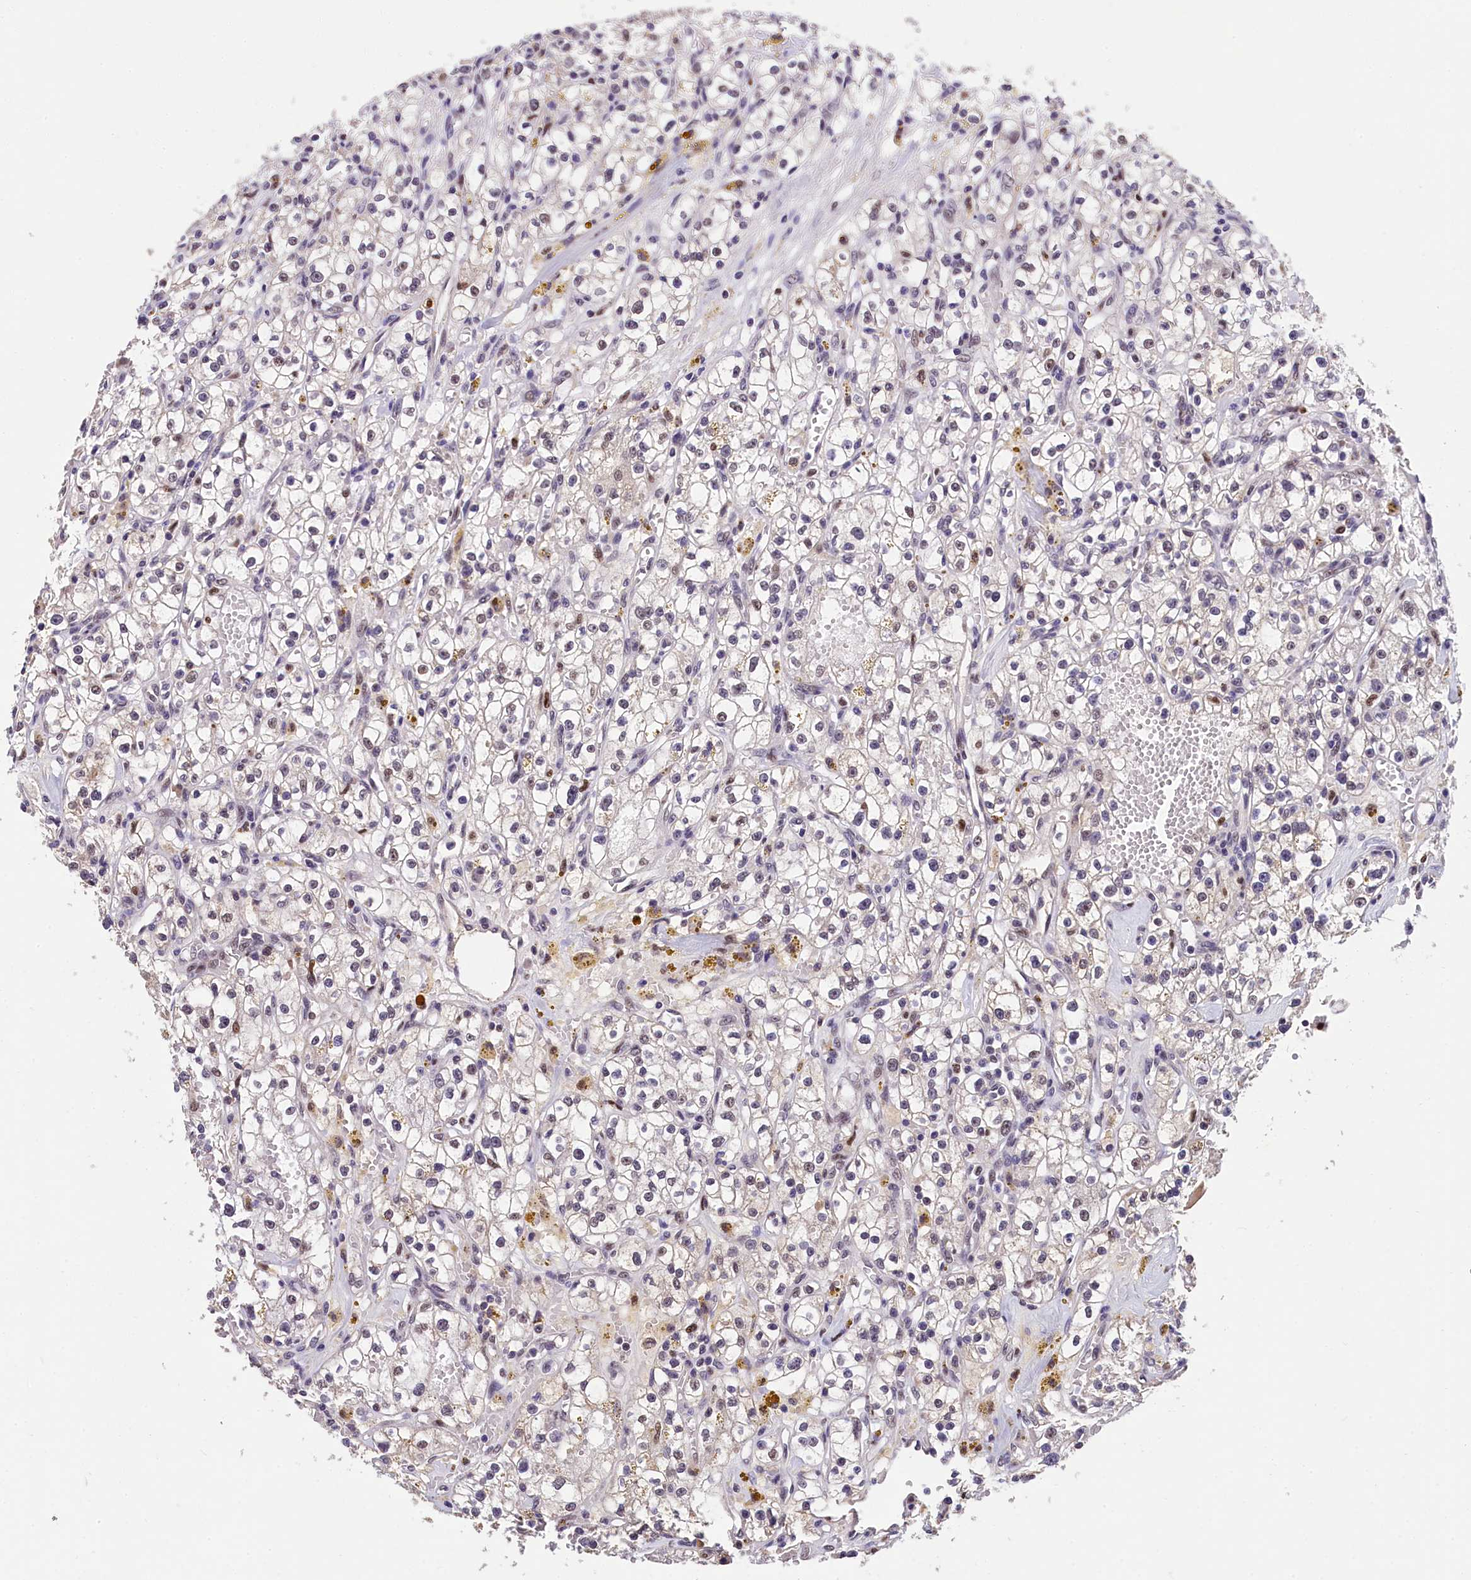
{"staining": {"intensity": "negative", "quantity": "none", "location": "none"}, "tissue": "renal cancer", "cell_type": "Tumor cells", "image_type": "cancer", "snomed": [{"axis": "morphology", "description": "Adenocarcinoma, NOS"}, {"axis": "topography", "description": "Kidney"}], "caption": "Tumor cells are negative for protein expression in human renal cancer.", "gene": "HECTD4", "patient": {"sex": "male", "age": 56}}